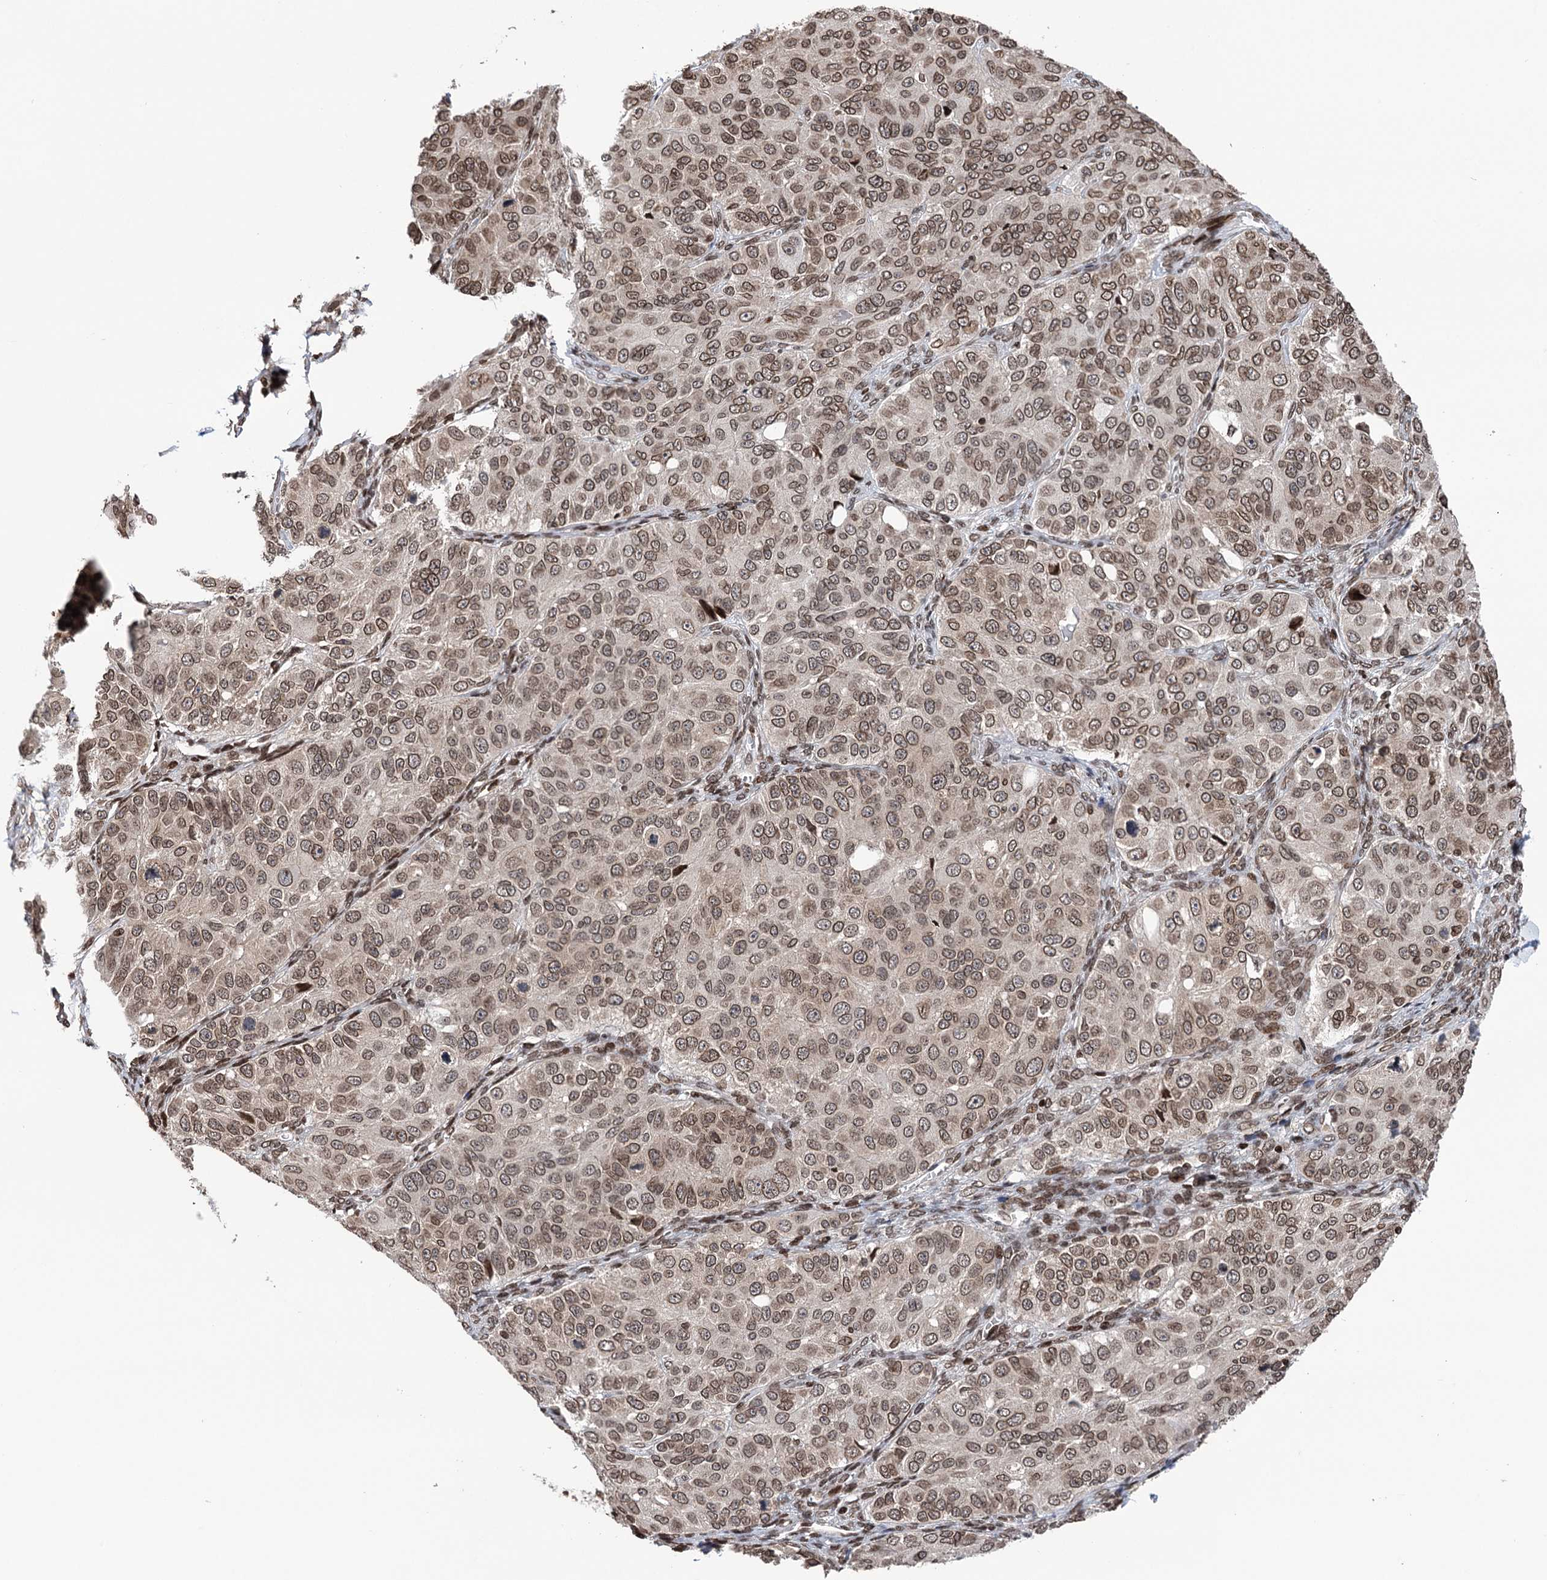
{"staining": {"intensity": "moderate", "quantity": ">75%", "location": "nuclear"}, "tissue": "ovarian cancer", "cell_type": "Tumor cells", "image_type": "cancer", "snomed": [{"axis": "morphology", "description": "Carcinoma, endometroid"}, {"axis": "topography", "description": "Ovary"}], "caption": "Moderate nuclear expression for a protein is present in approximately >75% of tumor cells of ovarian cancer (endometroid carcinoma) using immunohistochemistry (IHC).", "gene": "CCDC77", "patient": {"sex": "female", "age": 51}}